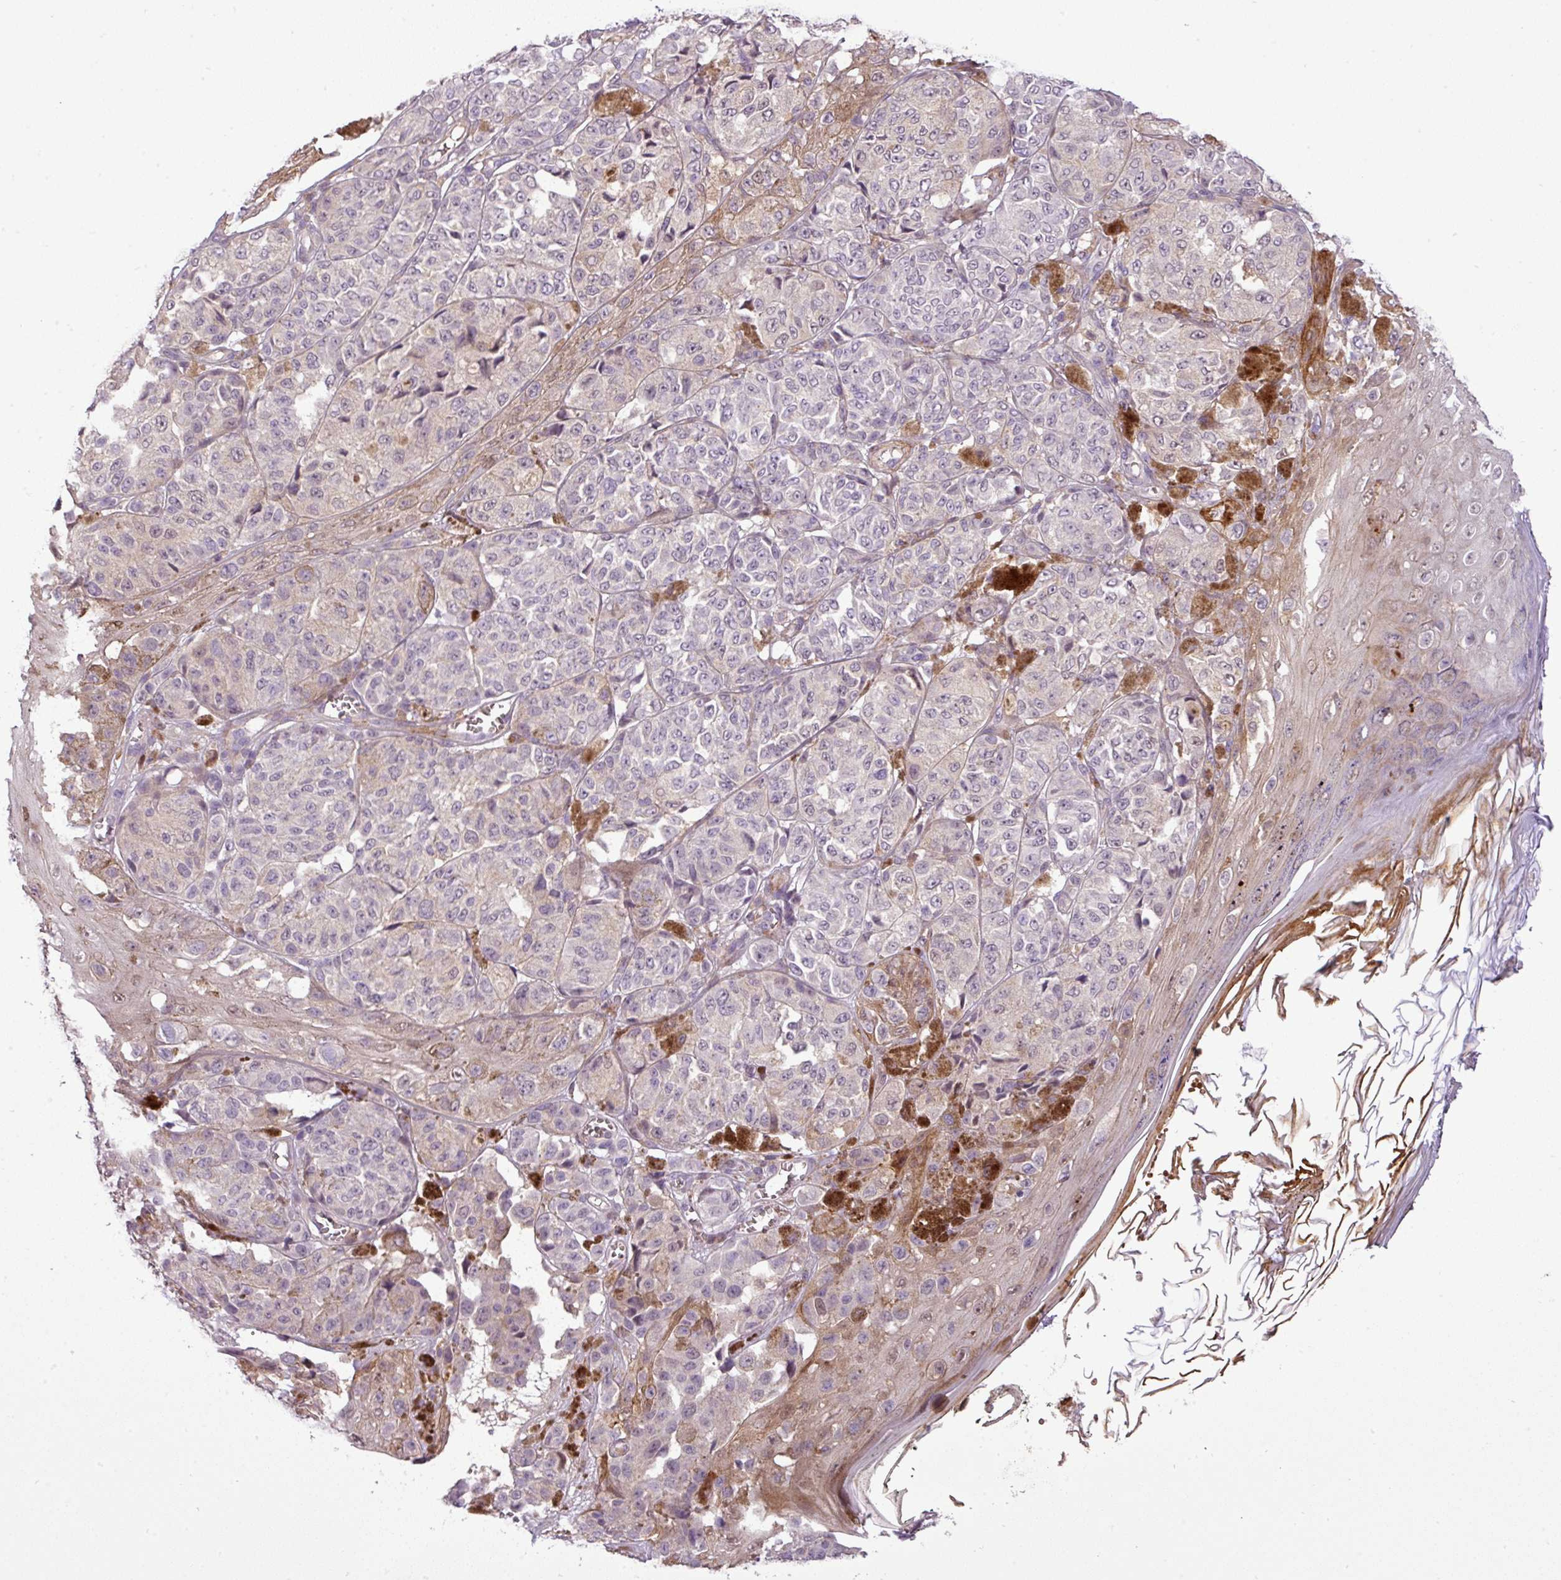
{"staining": {"intensity": "negative", "quantity": "none", "location": "none"}, "tissue": "melanoma", "cell_type": "Tumor cells", "image_type": "cancer", "snomed": [{"axis": "morphology", "description": "Malignant melanoma, NOS"}, {"axis": "topography", "description": "Skin"}], "caption": "The photomicrograph displays no significant staining in tumor cells of malignant melanoma.", "gene": "NBEAL2", "patient": {"sex": "male", "age": 42}}